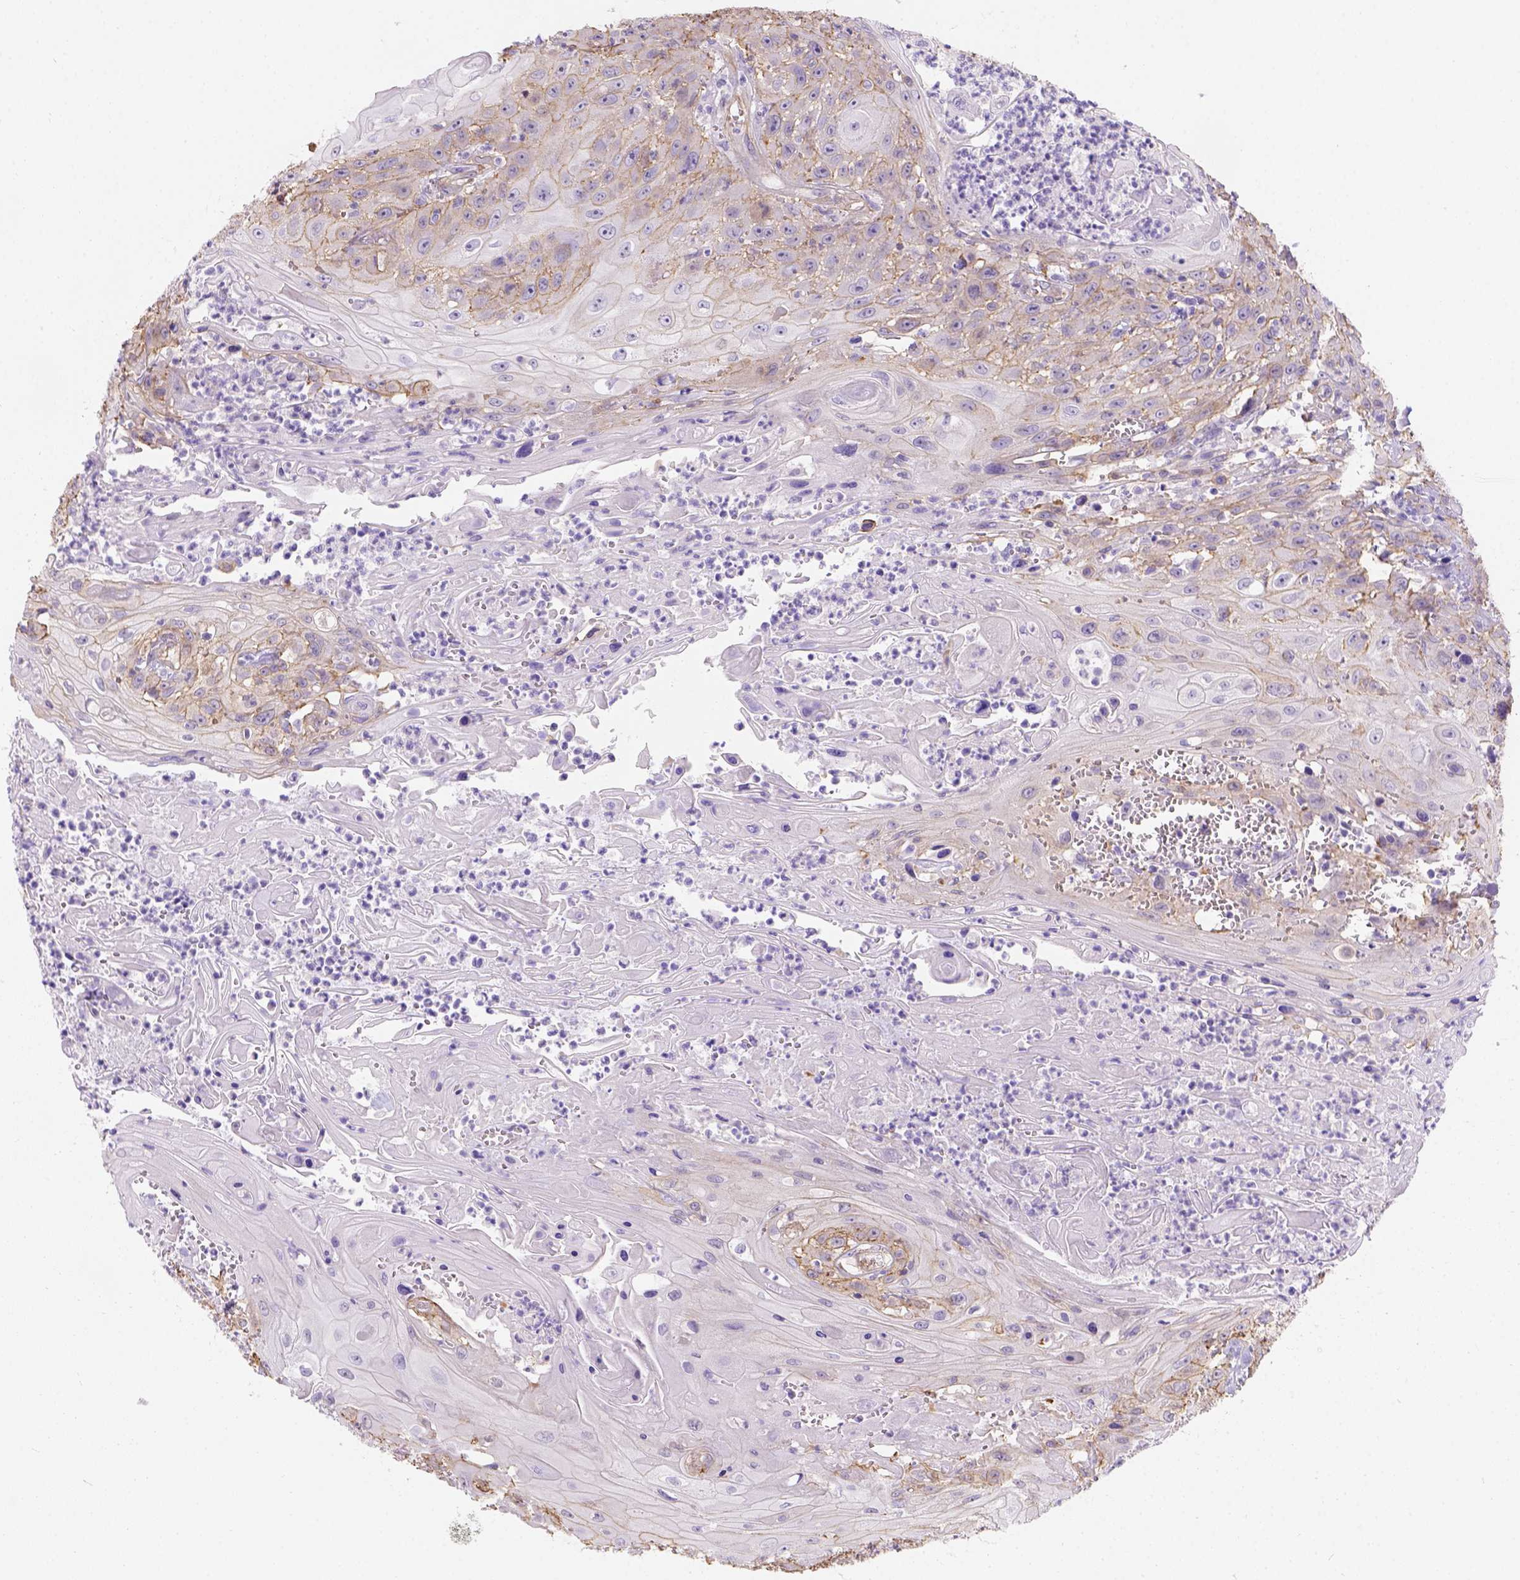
{"staining": {"intensity": "weak", "quantity": "25%-75%", "location": "cytoplasmic/membranous"}, "tissue": "head and neck cancer", "cell_type": "Tumor cells", "image_type": "cancer", "snomed": [{"axis": "morphology", "description": "Squamous cell carcinoma, NOS"}, {"axis": "topography", "description": "Skin"}, {"axis": "topography", "description": "Head-Neck"}], "caption": "Immunohistochemical staining of head and neck squamous cell carcinoma displays weak cytoplasmic/membranous protein expression in approximately 25%-75% of tumor cells. (DAB IHC with brightfield microscopy, high magnification).", "gene": "PHF7", "patient": {"sex": "male", "age": 80}}